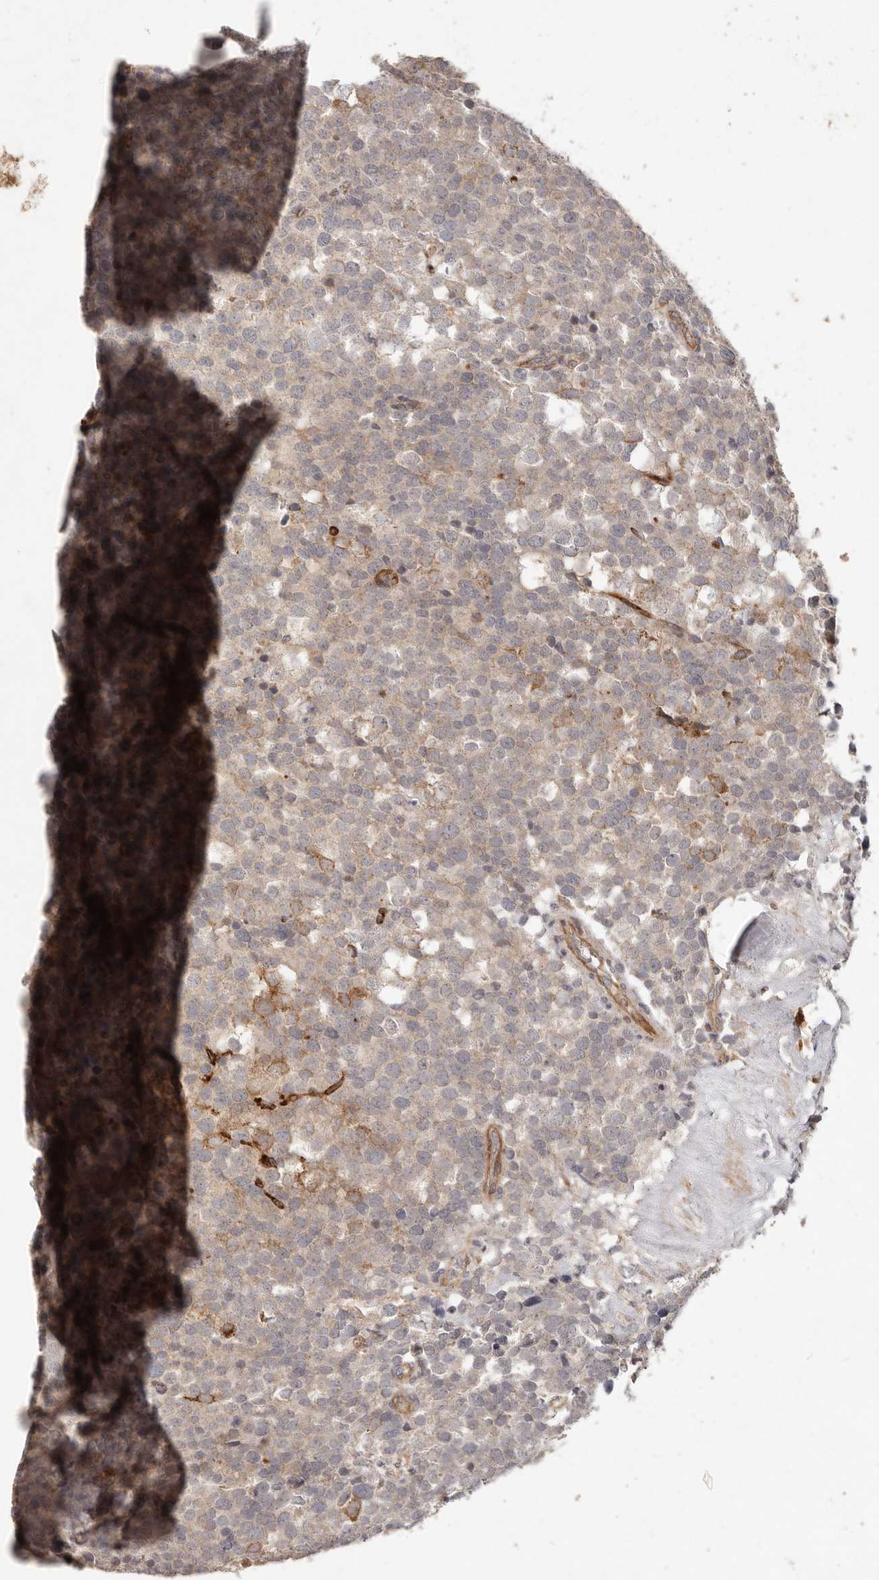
{"staining": {"intensity": "moderate", "quantity": "<25%", "location": "cytoplasmic/membranous"}, "tissue": "testis cancer", "cell_type": "Tumor cells", "image_type": "cancer", "snomed": [{"axis": "morphology", "description": "Seminoma, NOS"}, {"axis": "topography", "description": "Testis"}], "caption": "Testis cancer (seminoma) was stained to show a protein in brown. There is low levels of moderate cytoplasmic/membranous staining in about <25% of tumor cells.", "gene": "PLOD2", "patient": {"sex": "male", "age": 71}}